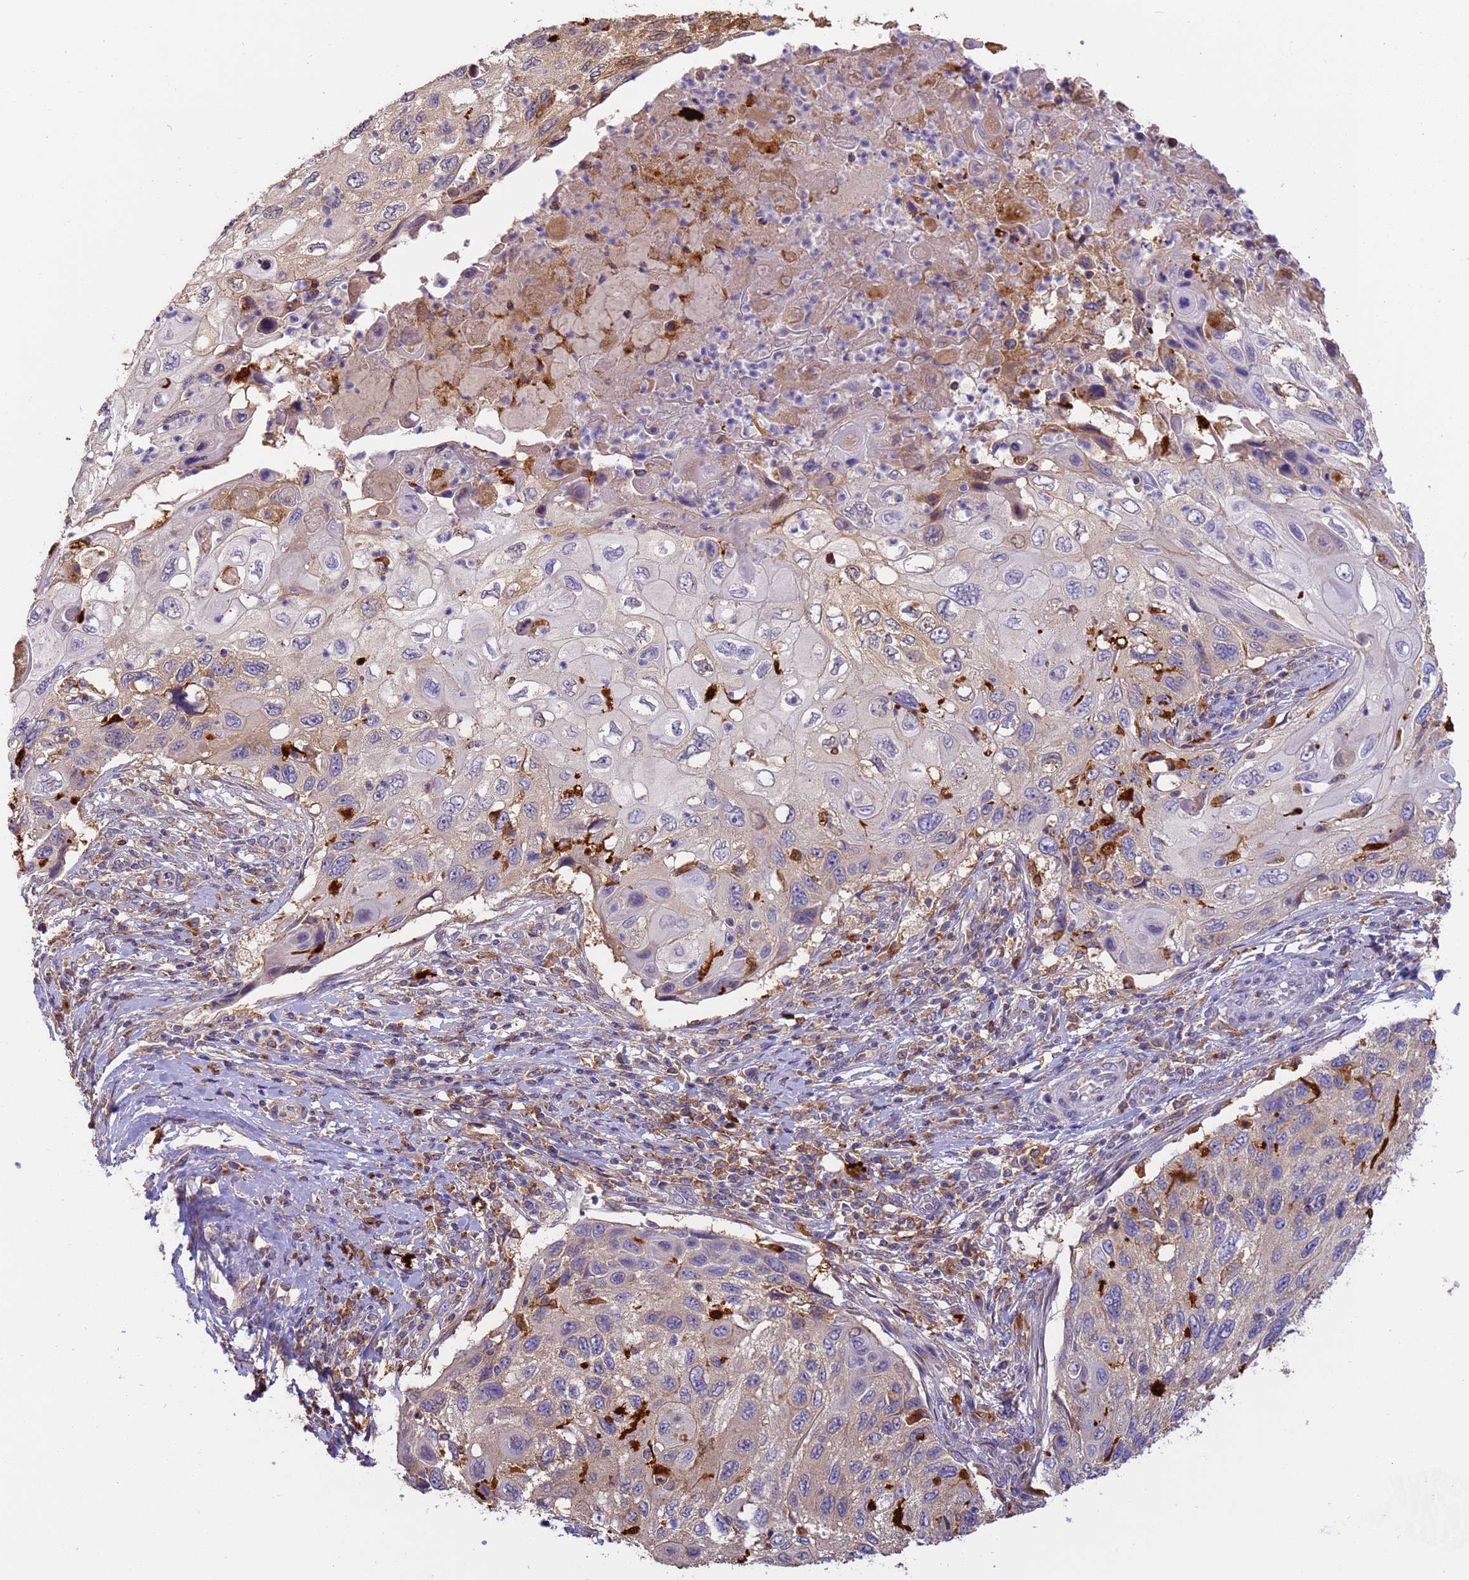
{"staining": {"intensity": "weak", "quantity": "<25%", "location": "cytoplasmic/membranous"}, "tissue": "cervical cancer", "cell_type": "Tumor cells", "image_type": "cancer", "snomed": [{"axis": "morphology", "description": "Squamous cell carcinoma, NOS"}, {"axis": "topography", "description": "Cervix"}], "caption": "An IHC micrograph of cervical squamous cell carcinoma is shown. There is no staining in tumor cells of cervical squamous cell carcinoma.", "gene": "M6PR", "patient": {"sex": "female", "age": 70}}